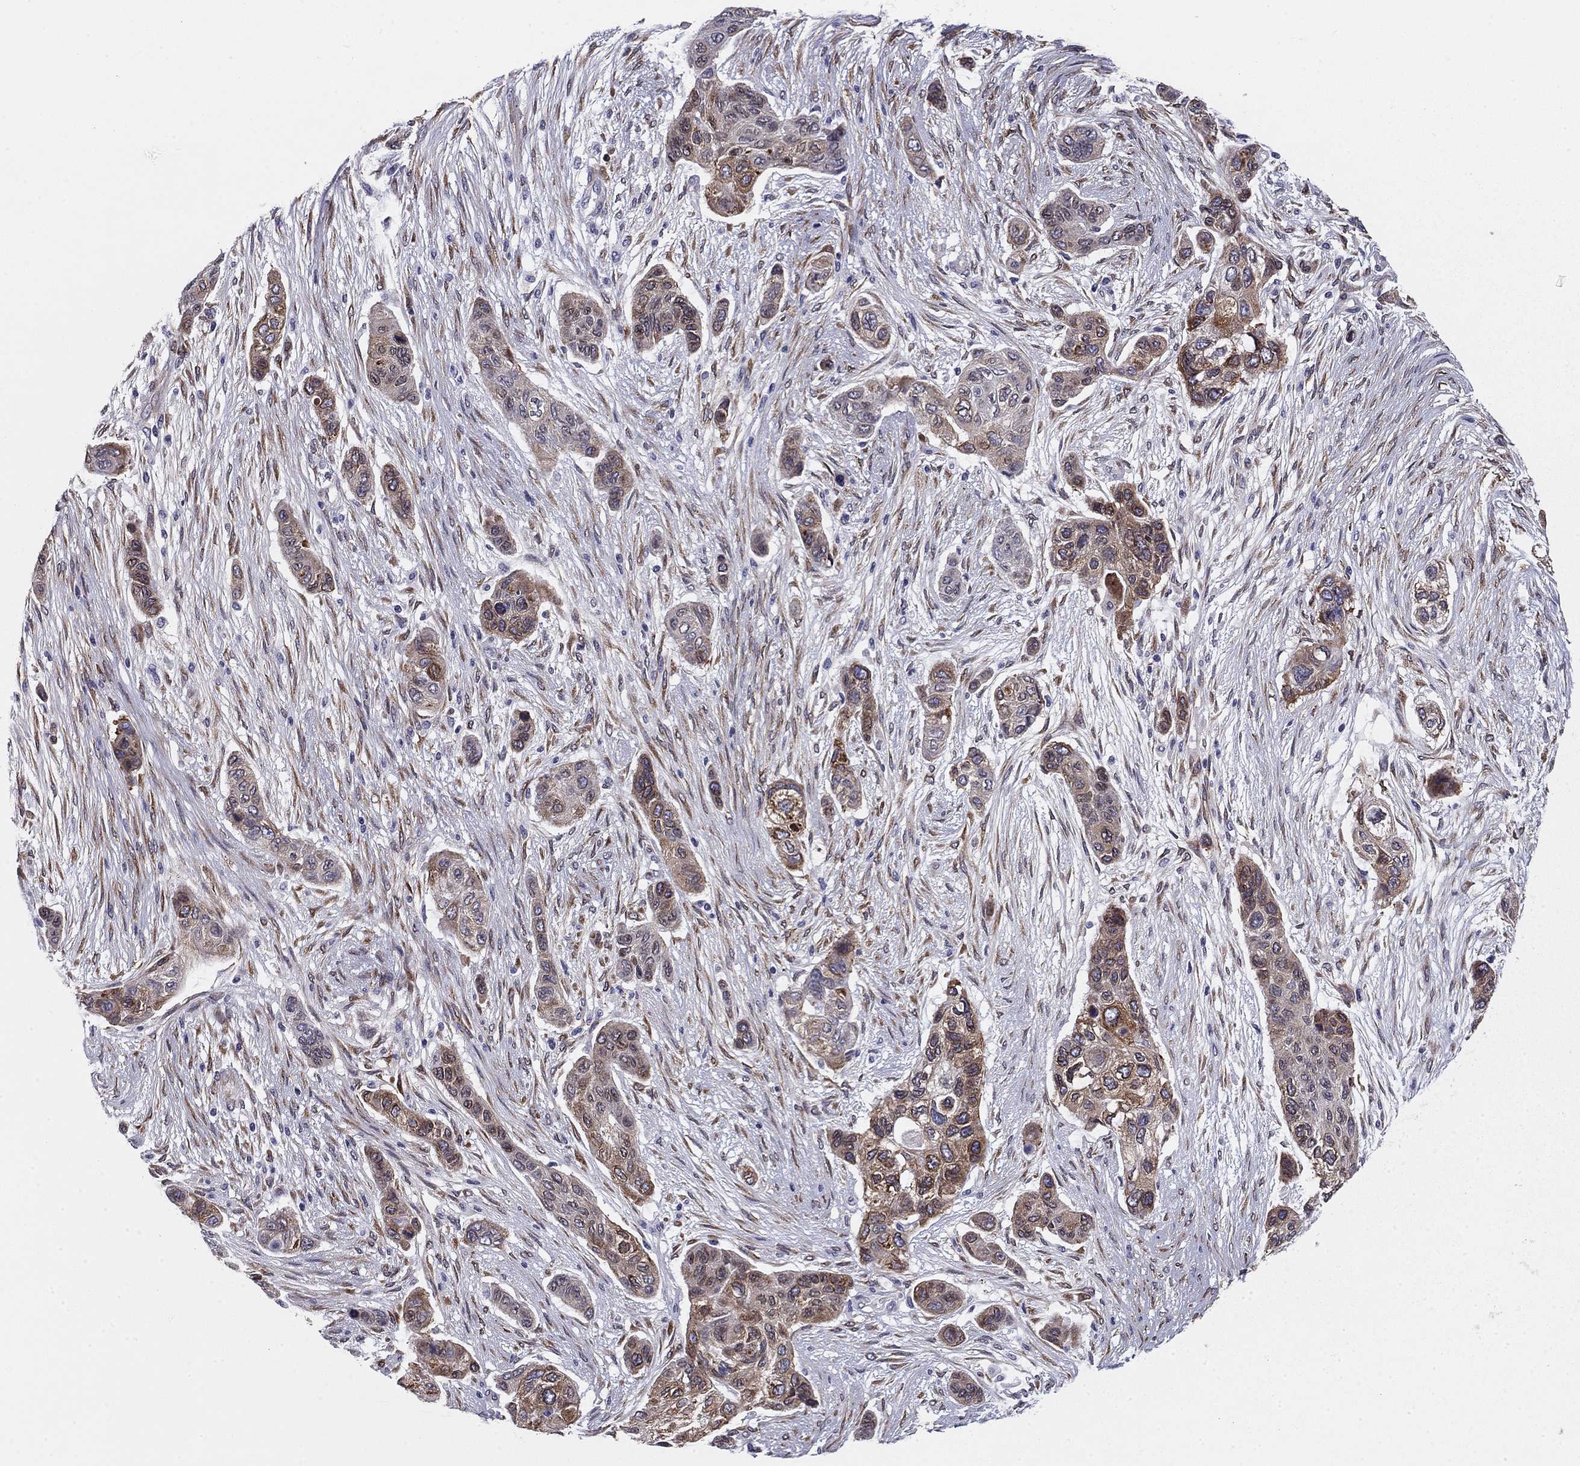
{"staining": {"intensity": "moderate", "quantity": "25%-75%", "location": "cytoplasmic/membranous"}, "tissue": "lung cancer", "cell_type": "Tumor cells", "image_type": "cancer", "snomed": [{"axis": "morphology", "description": "Squamous cell carcinoma, NOS"}, {"axis": "topography", "description": "Lung"}], "caption": "Protein staining of lung cancer (squamous cell carcinoma) tissue displays moderate cytoplasmic/membranous staining in approximately 25%-75% of tumor cells.", "gene": "TMED3", "patient": {"sex": "male", "age": 69}}